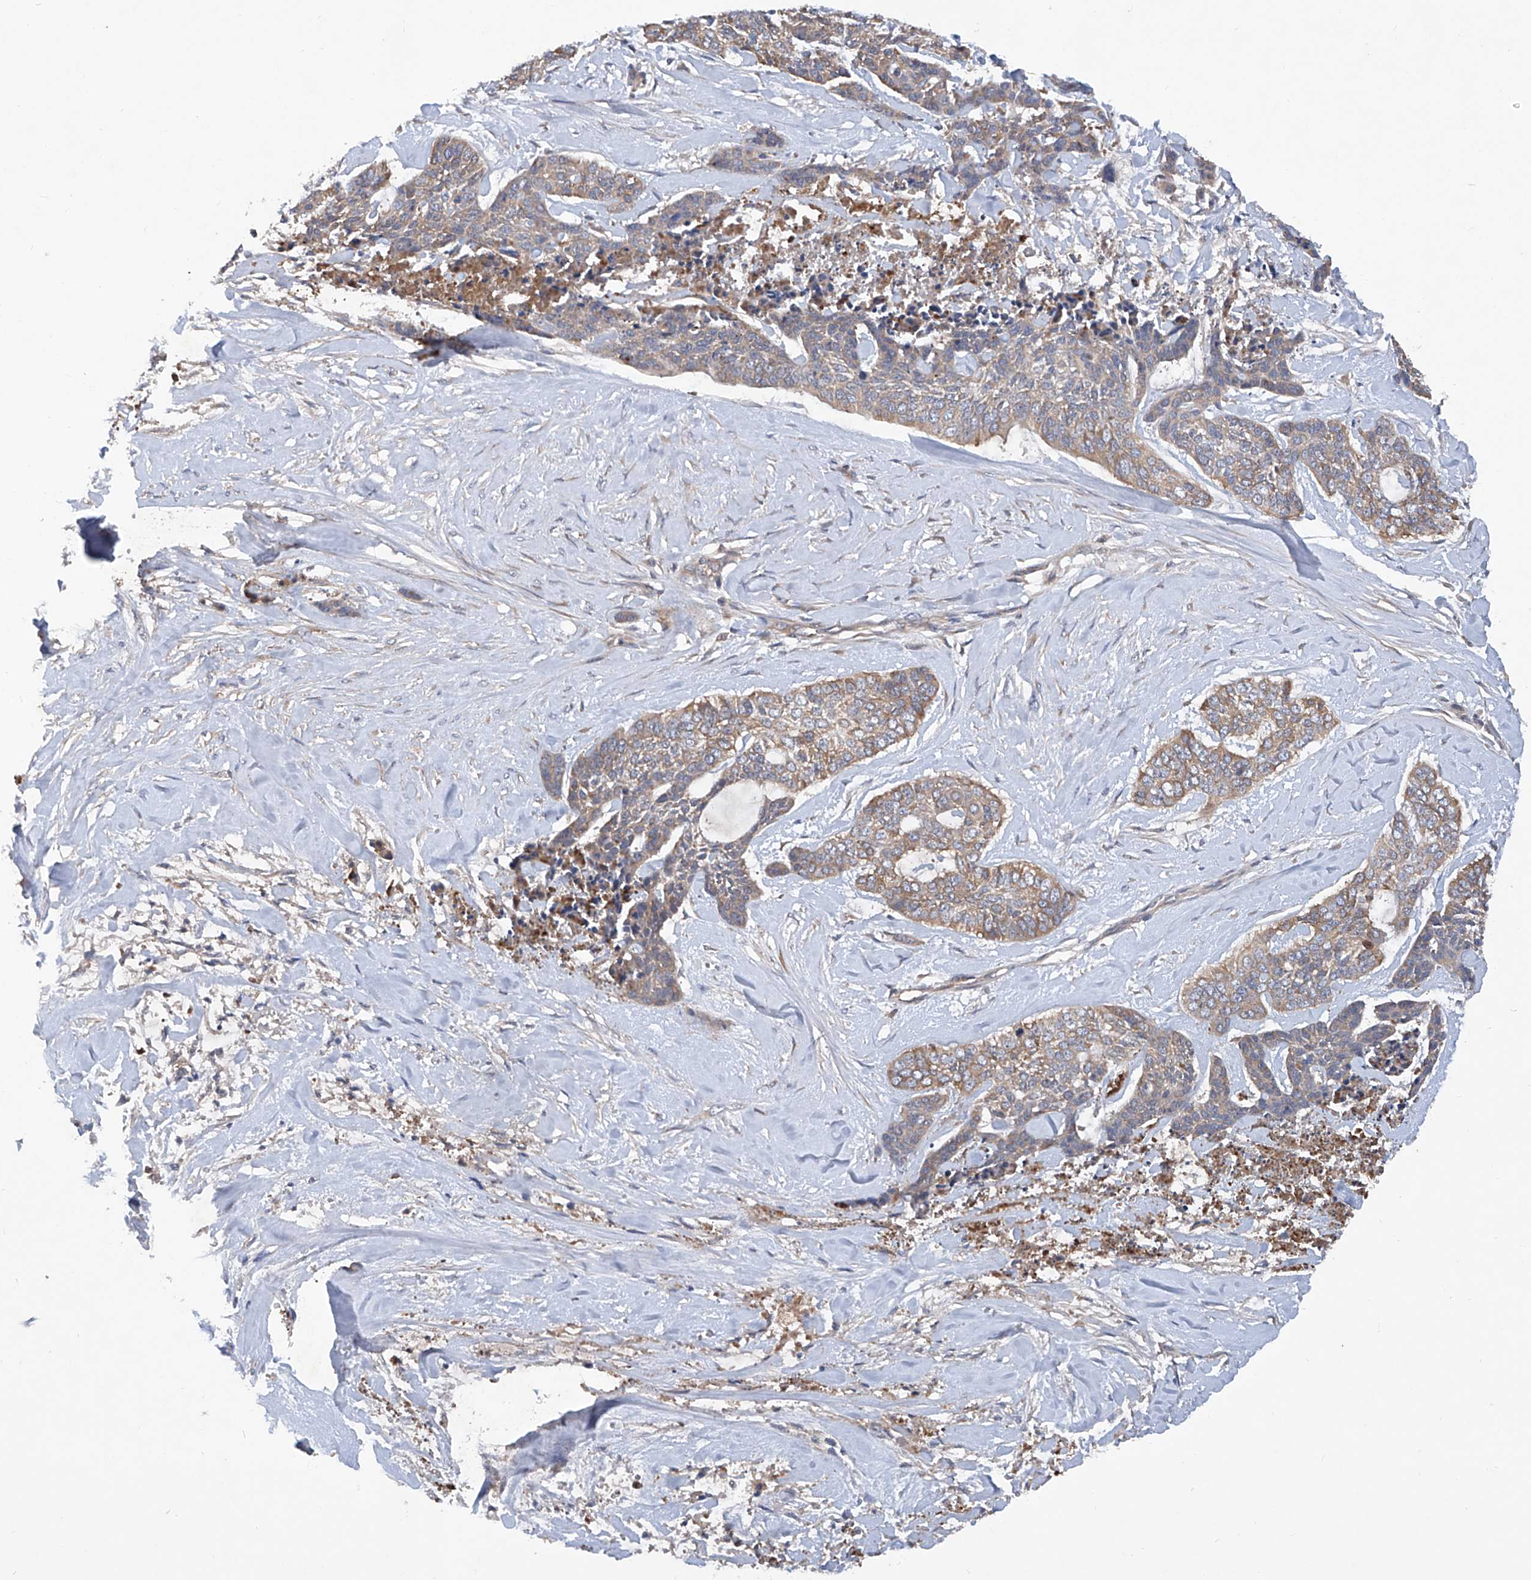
{"staining": {"intensity": "weak", "quantity": "25%-75%", "location": "cytoplasmic/membranous"}, "tissue": "skin cancer", "cell_type": "Tumor cells", "image_type": "cancer", "snomed": [{"axis": "morphology", "description": "Basal cell carcinoma"}, {"axis": "topography", "description": "Skin"}], "caption": "Protein analysis of skin cancer (basal cell carcinoma) tissue reveals weak cytoplasmic/membranous staining in approximately 25%-75% of tumor cells.", "gene": "ASCC3", "patient": {"sex": "female", "age": 64}}